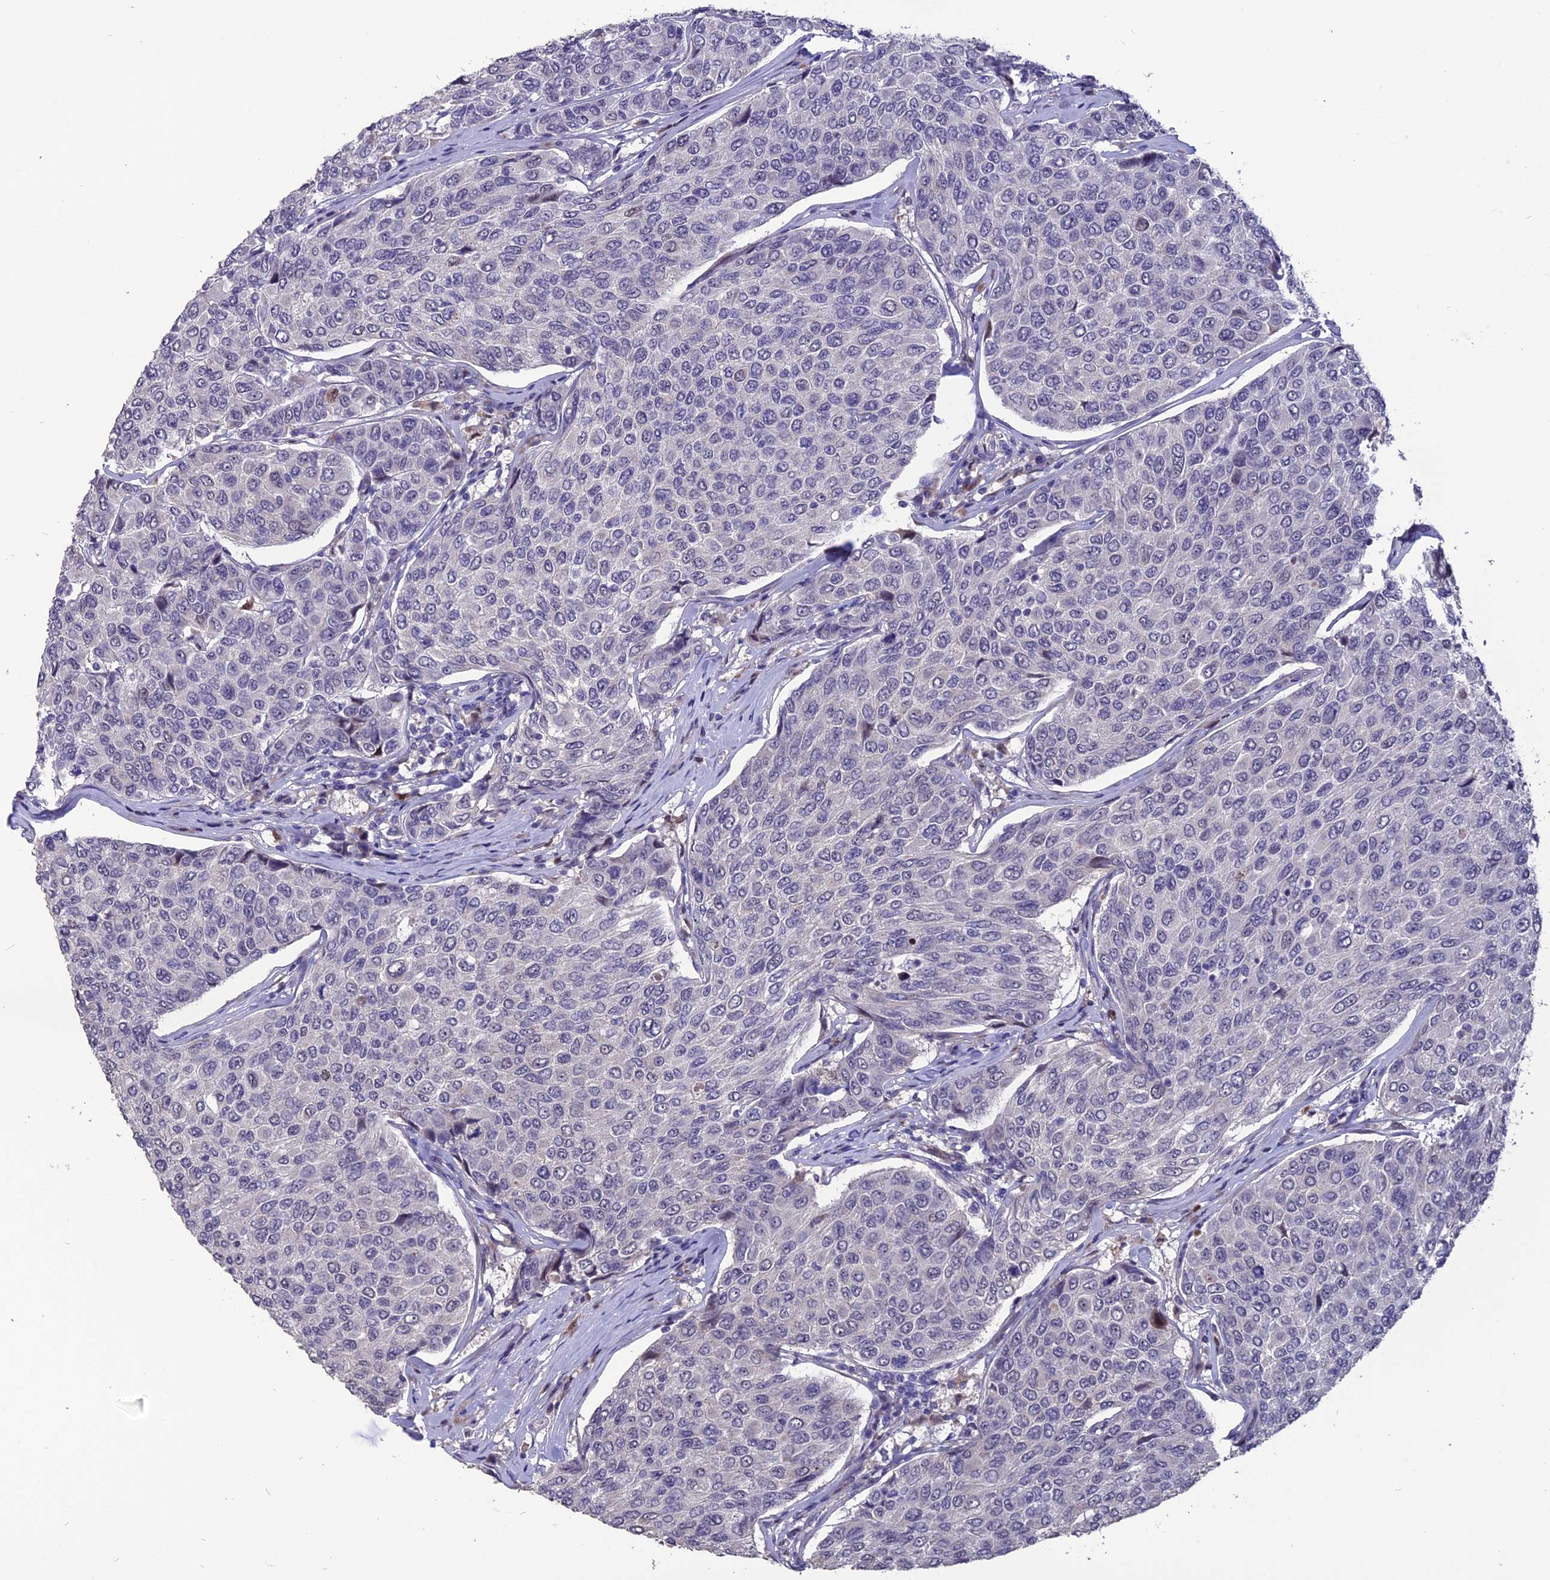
{"staining": {"intensity": "negative", "quantity": "none", "location": "none"}, "tissue": "breast cancer", "cell_type": "Tumor cells", "image_type": "cancer", "snomed": [{"axis": "morphology", "description": "Duct carcinoma"}, {"axis": "topography", "description": "Breast"}], "caption": "This photomicrograph is of breast infiltrating ductal carcinoma stained with IHC to label a protein in brown with the nuclei are counter-stained blue. There is no positivity in tumor cells. Nuclei are stained in blue.", "gene": "TMEM263", "patient": {"sex": "female", "age": 55}}